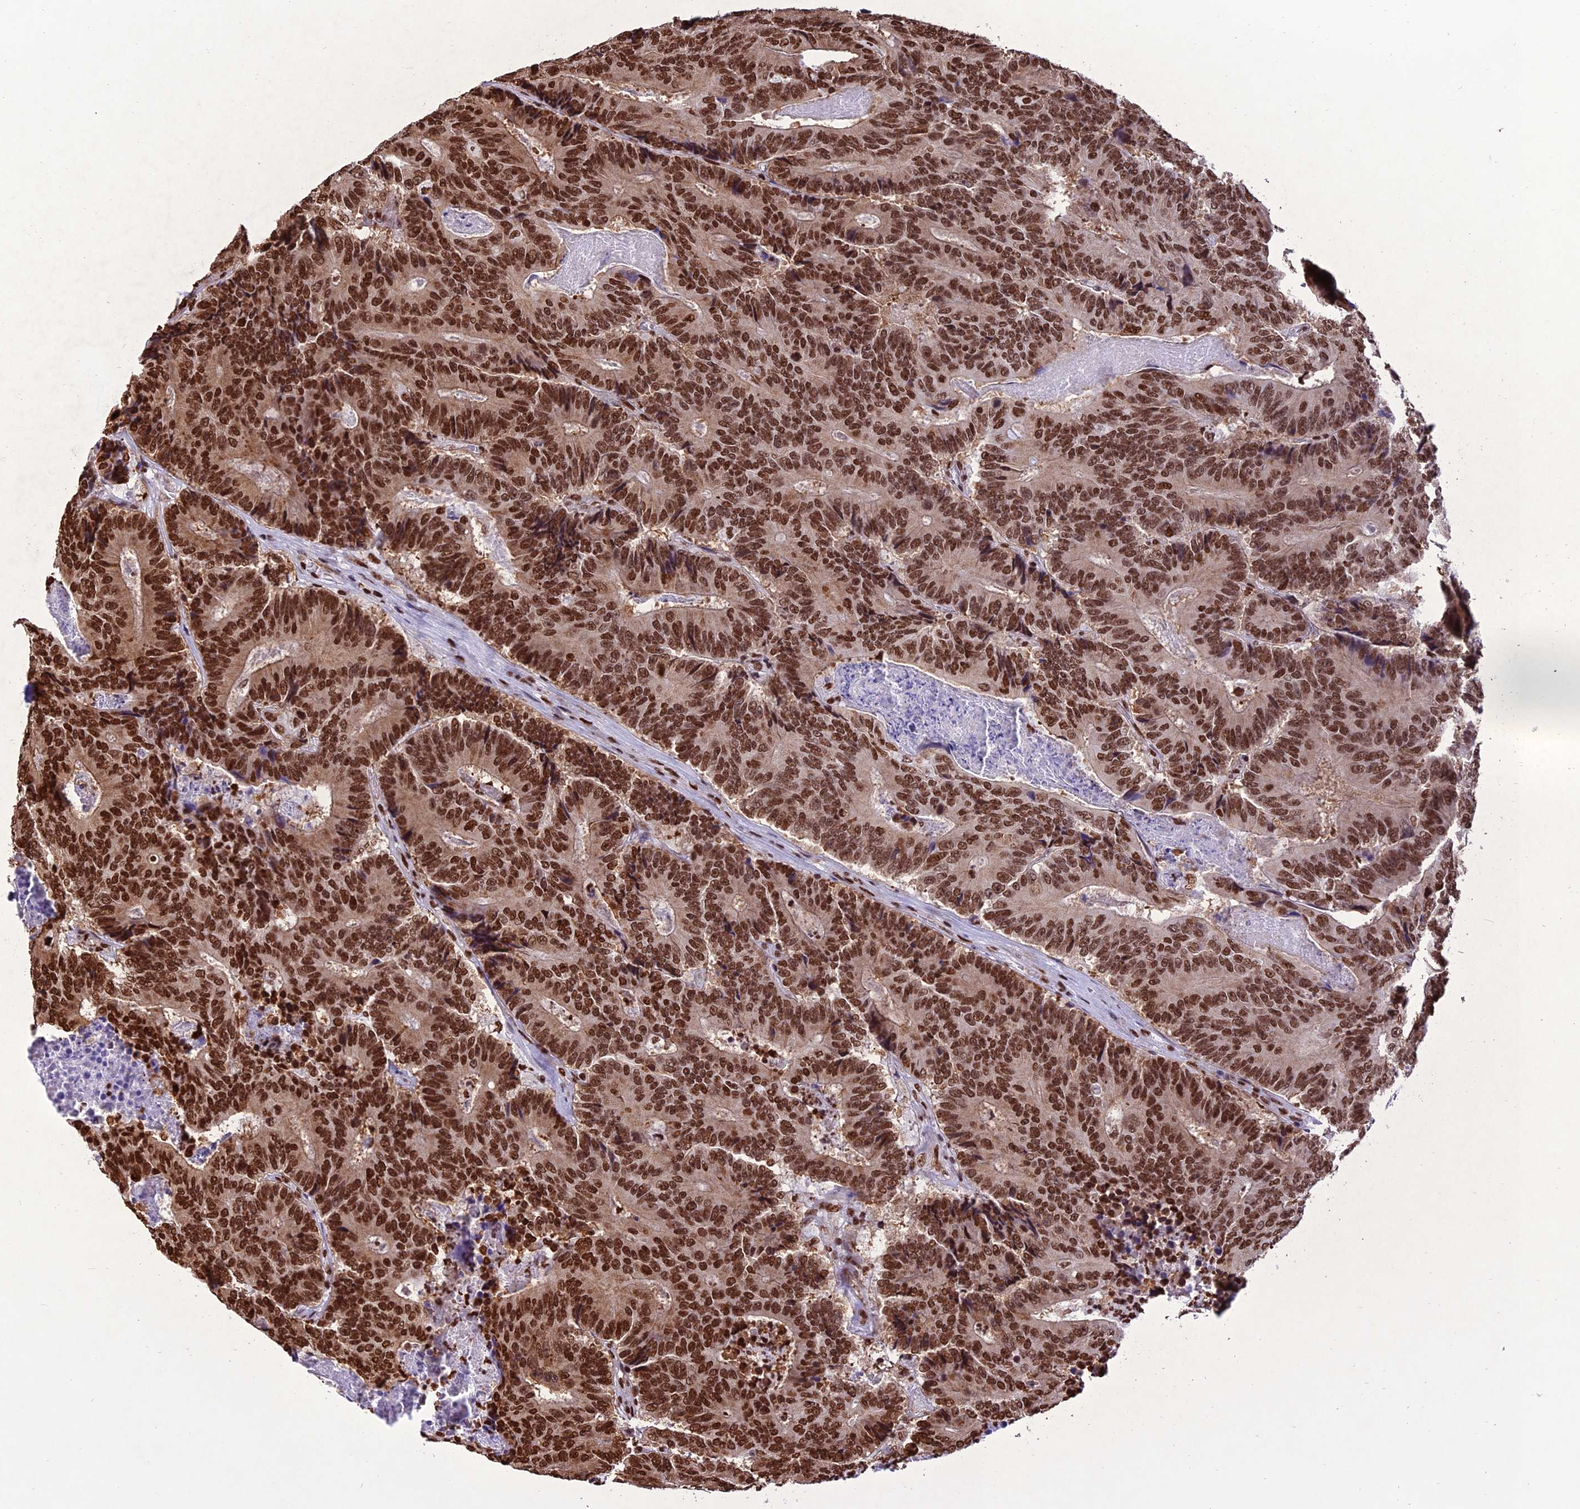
{"staining": {"intensity": "strong", "quantity": ">75%", "location": "nuclear"}, "tissue": "colorectal cancer", "cell_type": "Tumor cells", "image_type": "cancer", "snomed": [{"axis": "morphology", "description": "Adenocarcinoma, NOS"}, {"axis": "topography", "description": "Colon"}], "caption": "Immunohistochemistry (IHC) staining of colorectal adenocarcinoma, which demonstrates high levels of strong nuclear expression in approximately >75% of tumor cells indicating strong nuclear protein positivity. The staining was performed using DAB (brown) for protein detection and nuclei were counterstained in hematoxylin (blue).", "gene": "INO80E", "patient": {"sex": "male", "age": 83}}